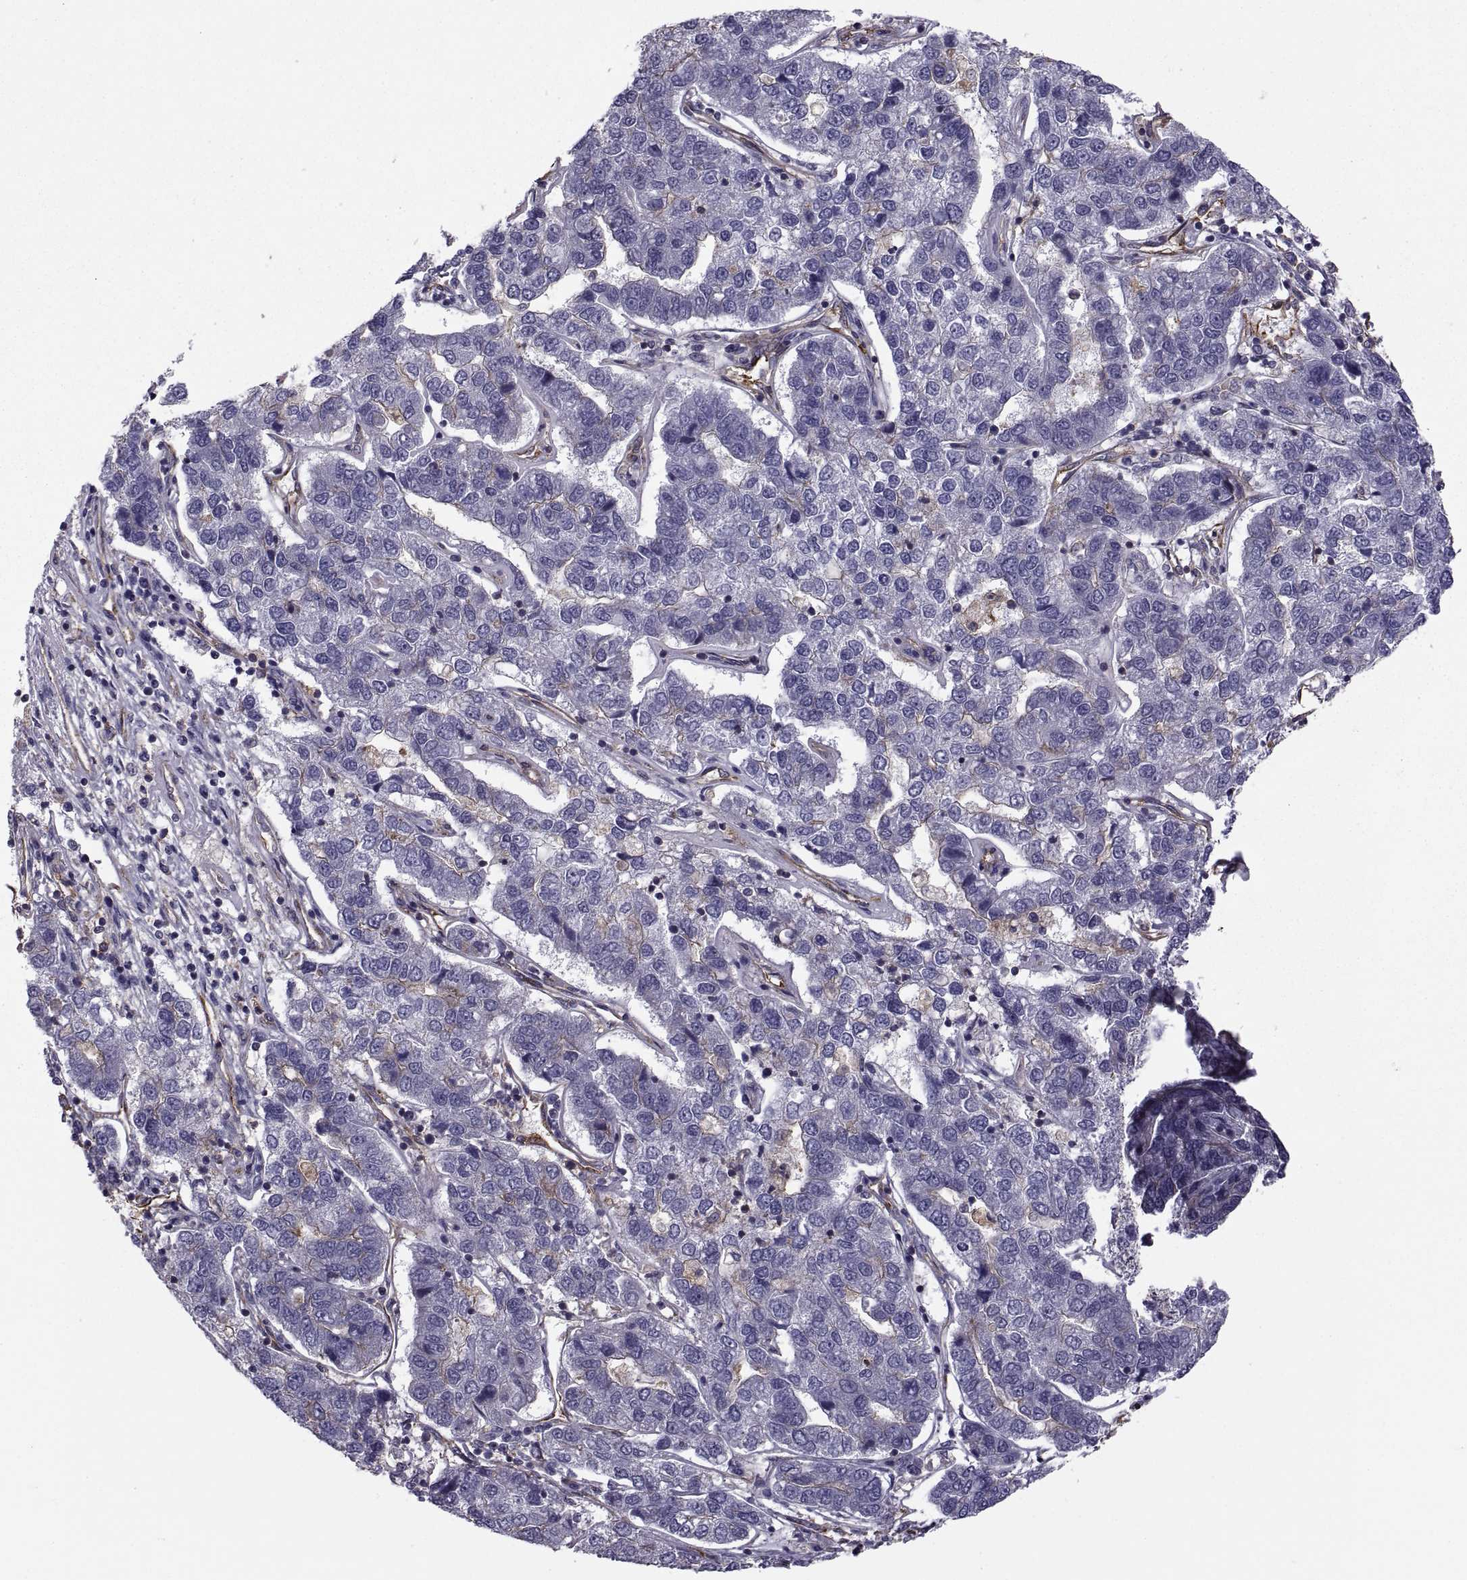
{"staining": {"intensity": "negative", "quantity": "none", "location": "none"}, "tissue": "pancreatic cancer", "cell_type": "Tumor cells", "image_type": "cancer", "snomed": [{"axis": "morphology", "description": "Adenocarcinoma, NOS"}, {"axis": "topography", "description": "Pancreas"}], "caption": "Immunohistochemistry (IHC) of human pancreatic cancer (adenocarcinoma) reveals no expression in tumor cells. (Brightfield microscopy of DAB (3,3'-diaminobenzidine) immunohistochemistry at high magnification).", "gene": "MYH9", "patient": {"sex": "female", "age": 61}}